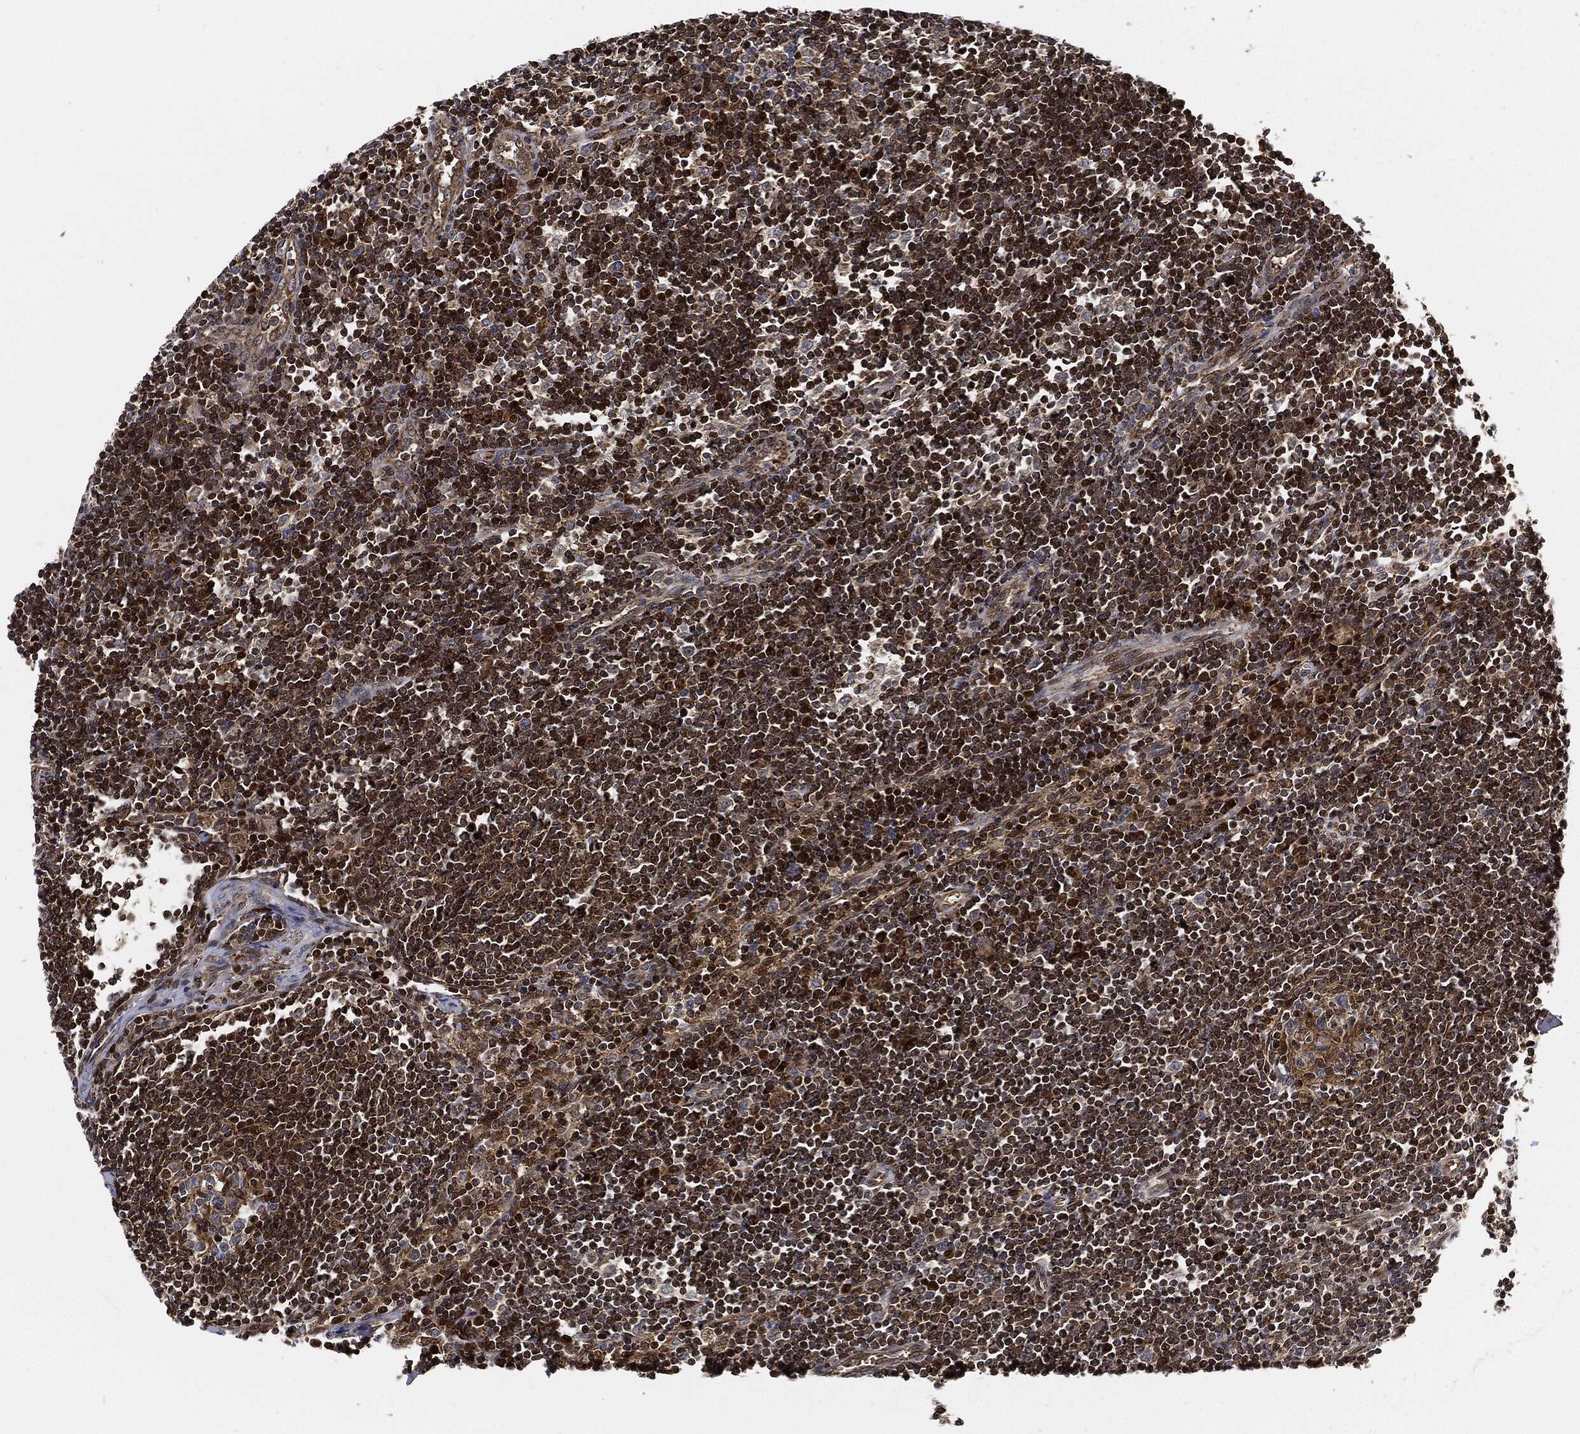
{"staining": {"intensity": "moderate", "quantity": ">75%", "location": "cytoplasmic/membranous"}, "tissue": "lymph node", "cell_type": "Non-germinal center cells", "image_type": "normal", "snomed": [{"axis": "morphology", "description": "Normal tissue, NOS"}, {"axis": "morphology", "description": "Adenocarcinoma, NOS"}, {"axis": "topography", "description": "Lymph node"}, {"axis": "topography", "description": "Pancreas"}], "caption": "Brown immunohistochemical staining in unremarkable human lymph node exhibits moderate cytoplasmic/membranous expression in approximately >75% of non-germinal center cells.", "gene": "RNASEL", "patient": {"sex": "female", "age": 58}}